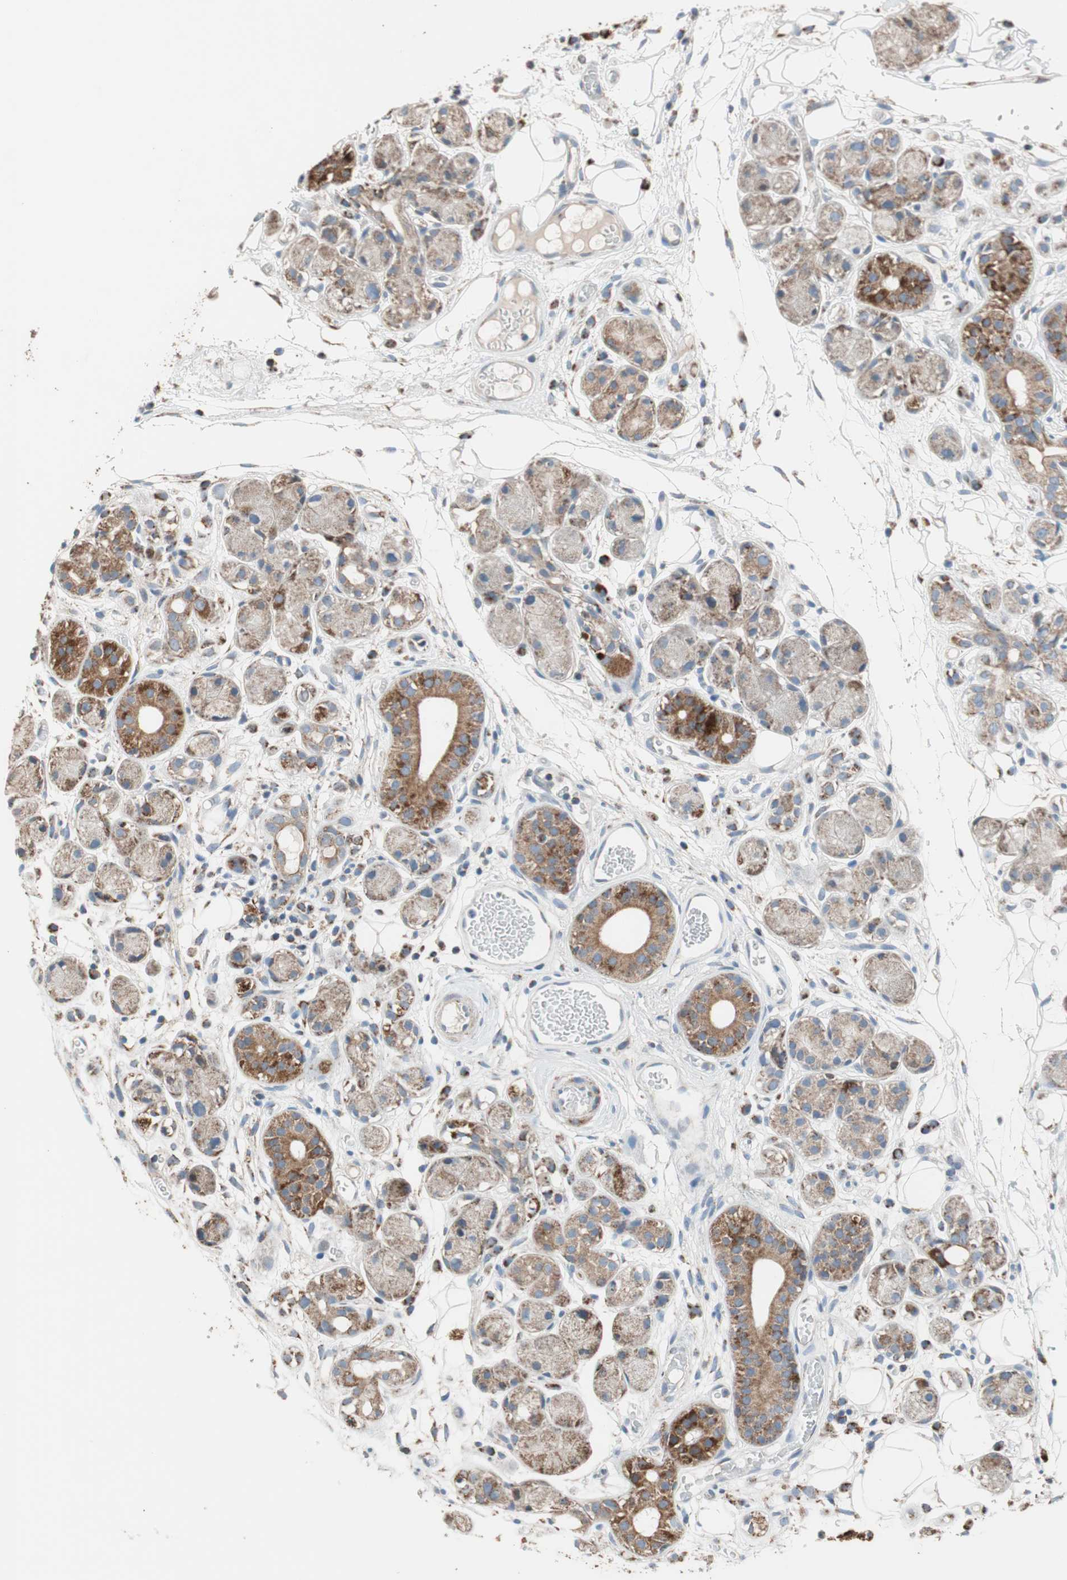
{"staining": {"intensity": "moderate", "quantity": "25%-75%", "location": "cytoplasmic/membranous"}, "tissue": "adipose tissue", "cell_type": "Adipocytes", "image_type": "normal", "snomed": [{"axis": "morphology", "description": "Normal tissue, NOS"}, {"axis": "morphology", "description": "Inflammation, NOS"}, {"axis": "topography", "description": "Vascular tissue"}, {"axis": "topography", "description": "Salivary gland"}], "caption": "Protein positivity by IHC exhibits moderate cytoplasmic/membranous expression in approximately 25%-75% of adipocytes in normal adipose tissue.", "gene": "PCSK4", "patient": {"sex": "female", "age": 75}}